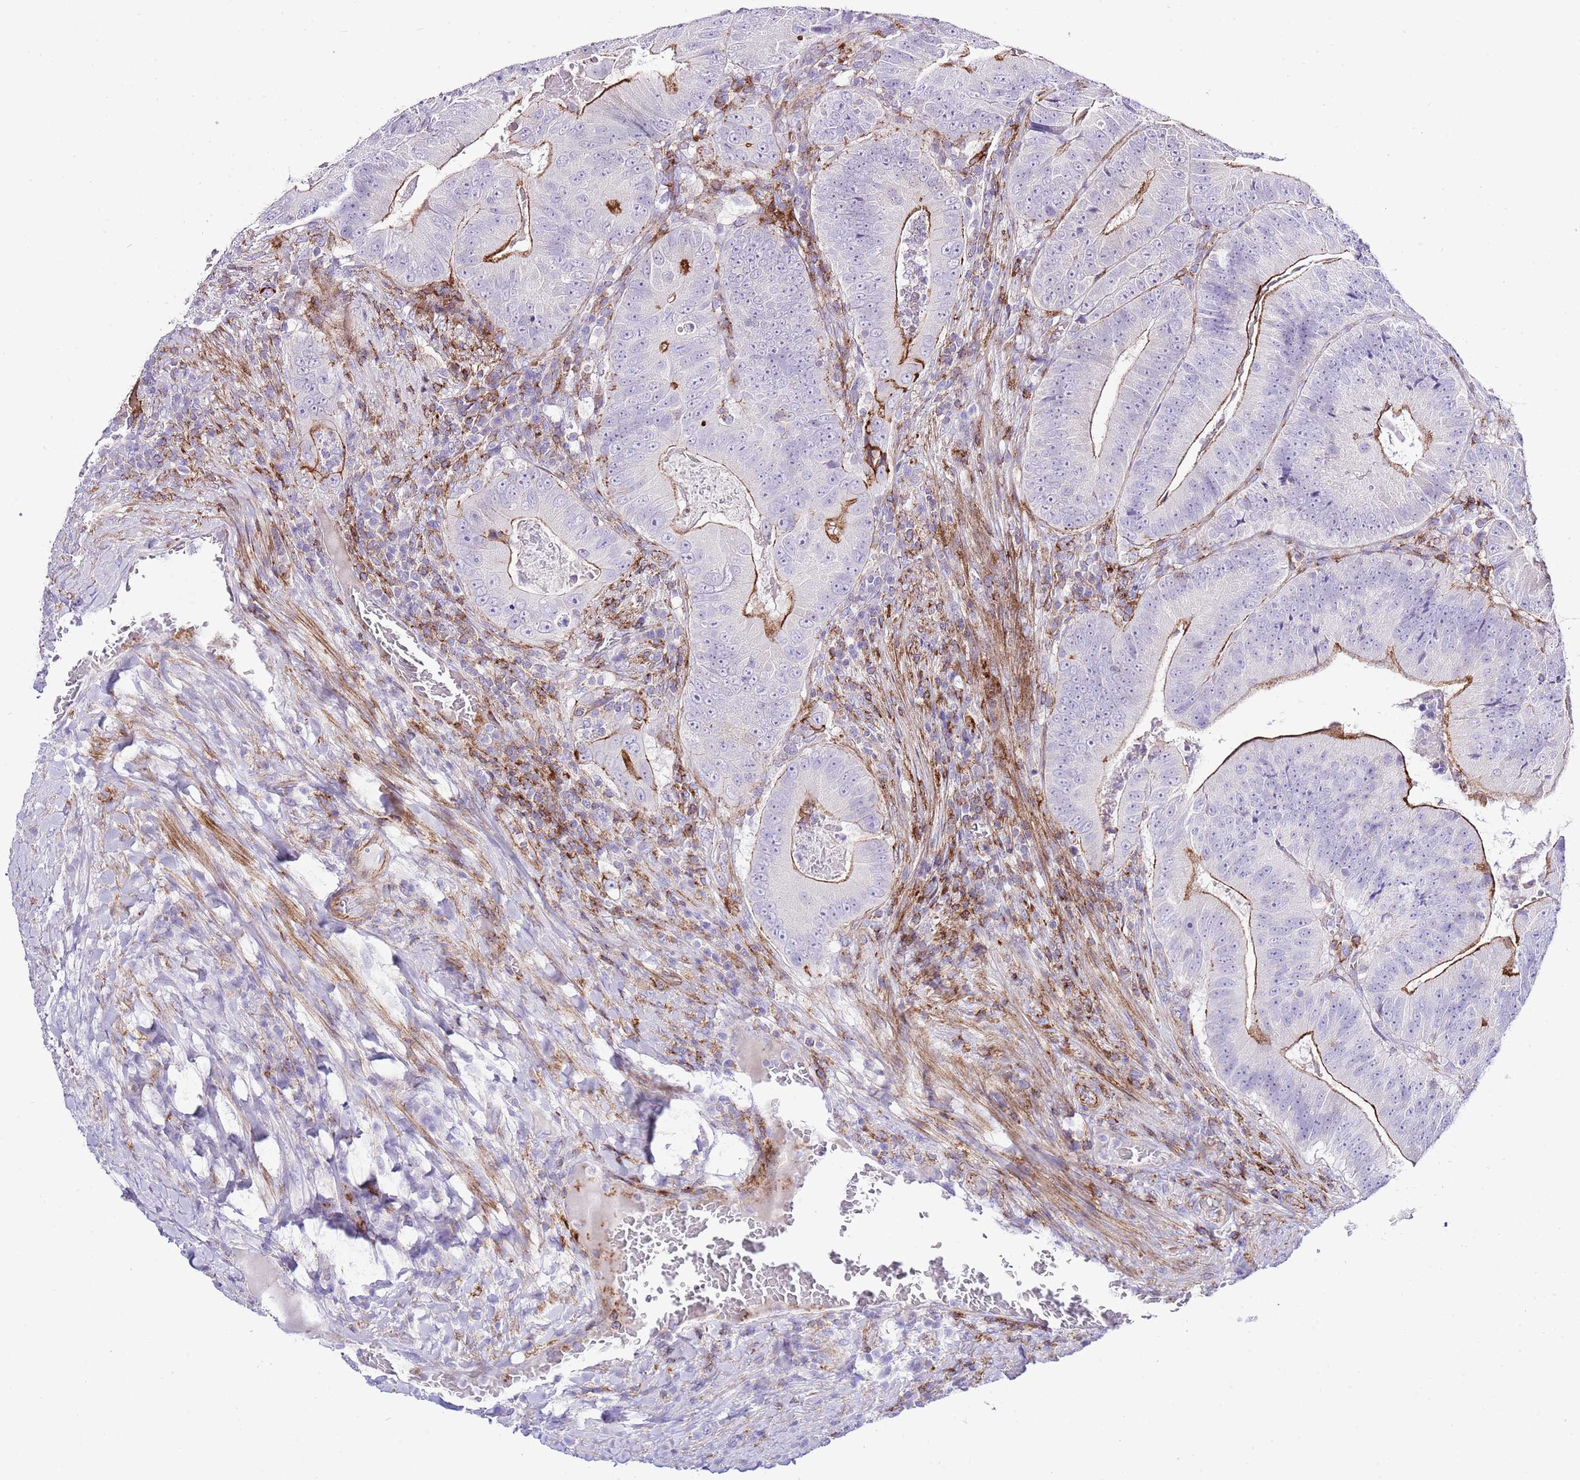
{"staining": {"intensity": "moderate", "quantity": "25%-75%", "location": "cytoplasmic/membranous"}, "tissue": "colorectal cancer", "cell_type": "Tumor cells", "image_type": "cancer", "snomed": [{"axis": "morphology", "description": "Adenocarcinoma, NOS"}, {"axis": "topography", "description": "Colon"}], "caption": "Immunohistochemical staining of human adenocarcinoma (colorectal) displays medium levels of moderate cytoplasmic/membranous protein expression in about 25%-75% of tumor cells.", "gene": "ALDH3A1", "patient": {"sex": "female", "age": 86}}